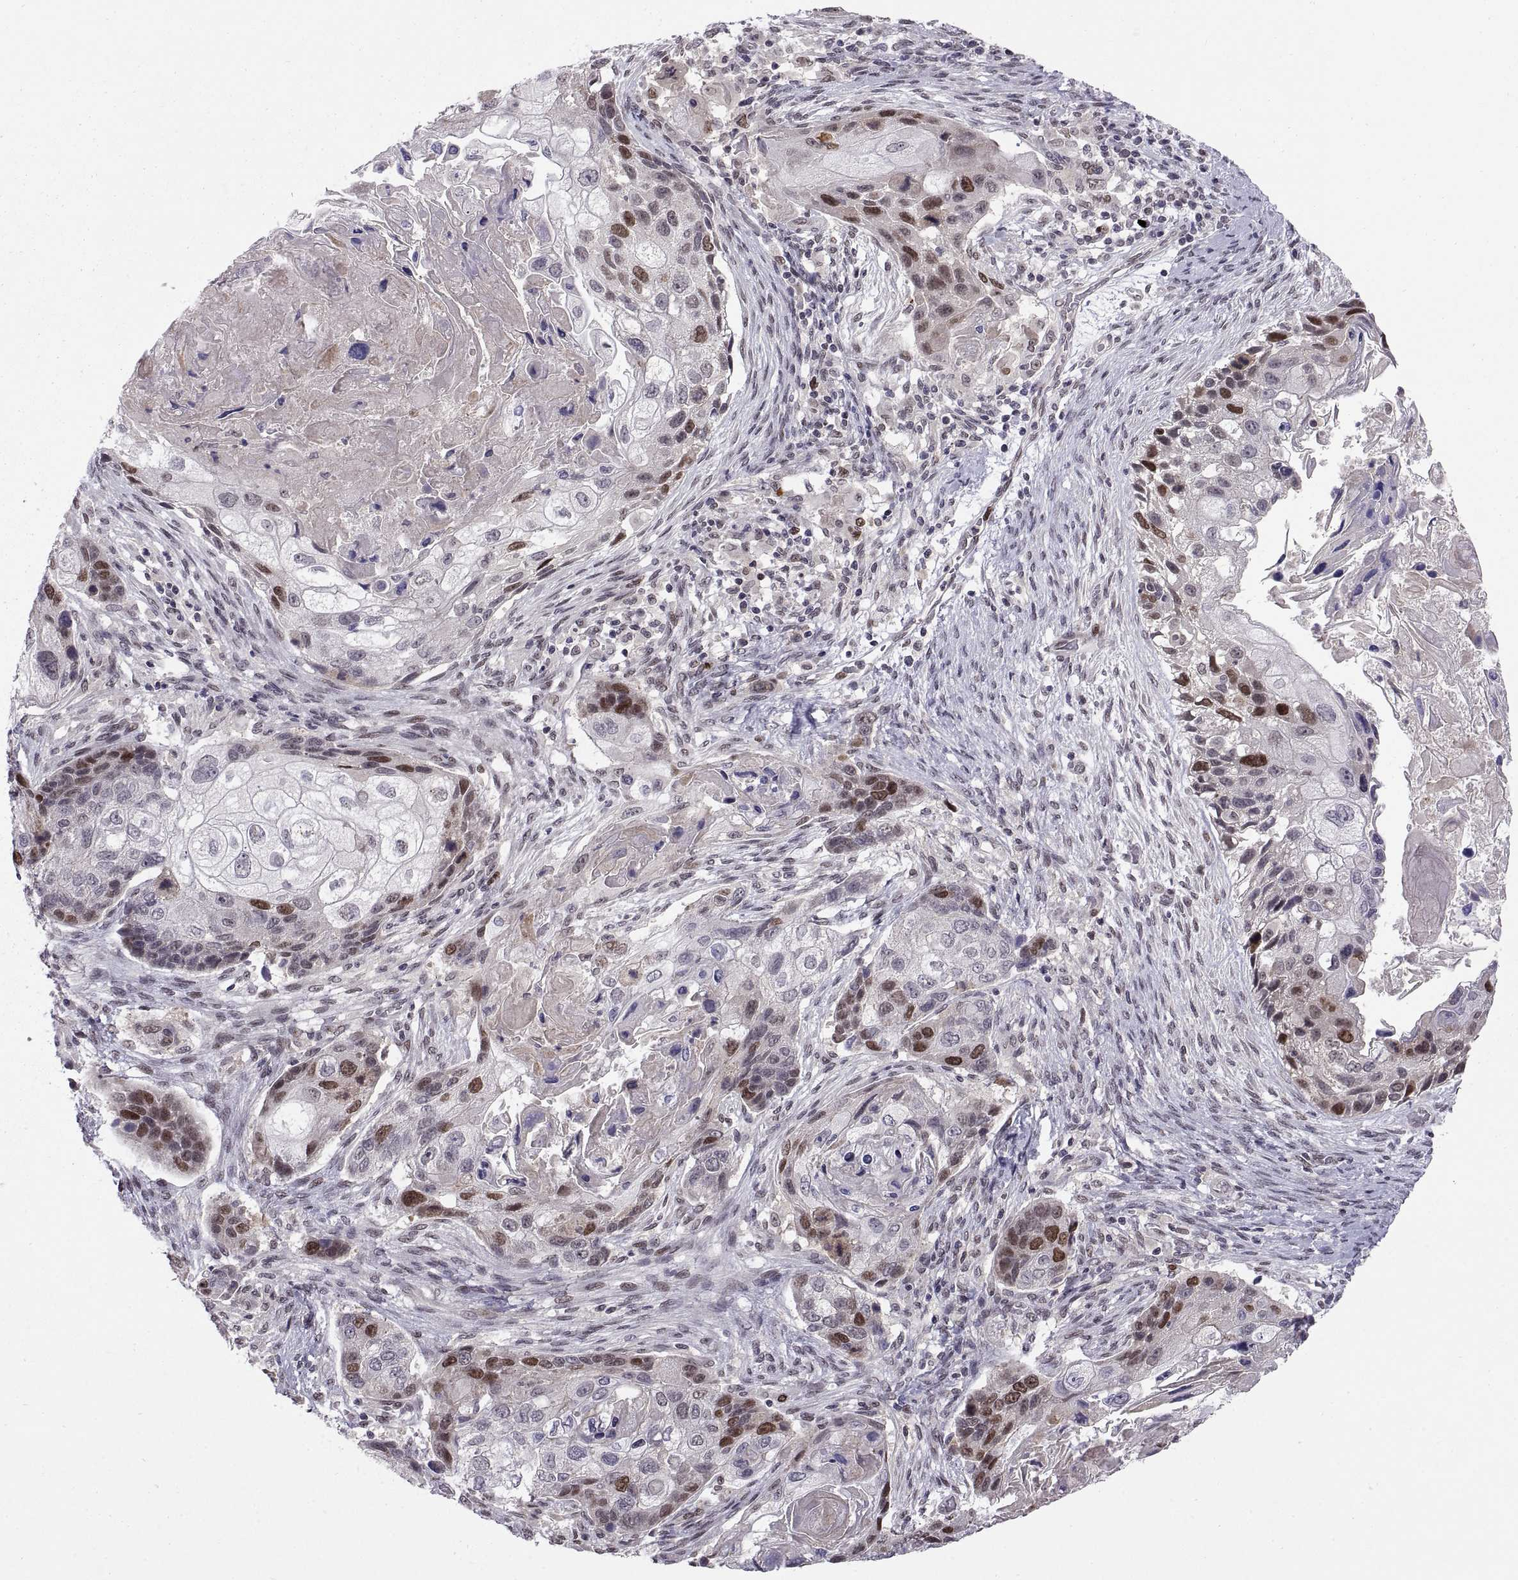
{"staining": {"intensity": "moderate", "quantity": "<25%", "location": "nuclear"}, "tissue": "lung cancer", "cell_type": "Tumor cells", "image_type": "cancer", "snomed": [{"axis": "morphology", "description": "Squamous cell carcinoma, NOS"}, {"axis": "topography", "description": "Lung"}], "caption": "IHC of human lung squamous cell carcinoma displays low levels of moderate nuclear staining in about <25% of tumor cells.", "gene": "CHFR", "patient": {"sex": "male", "age": 69}}